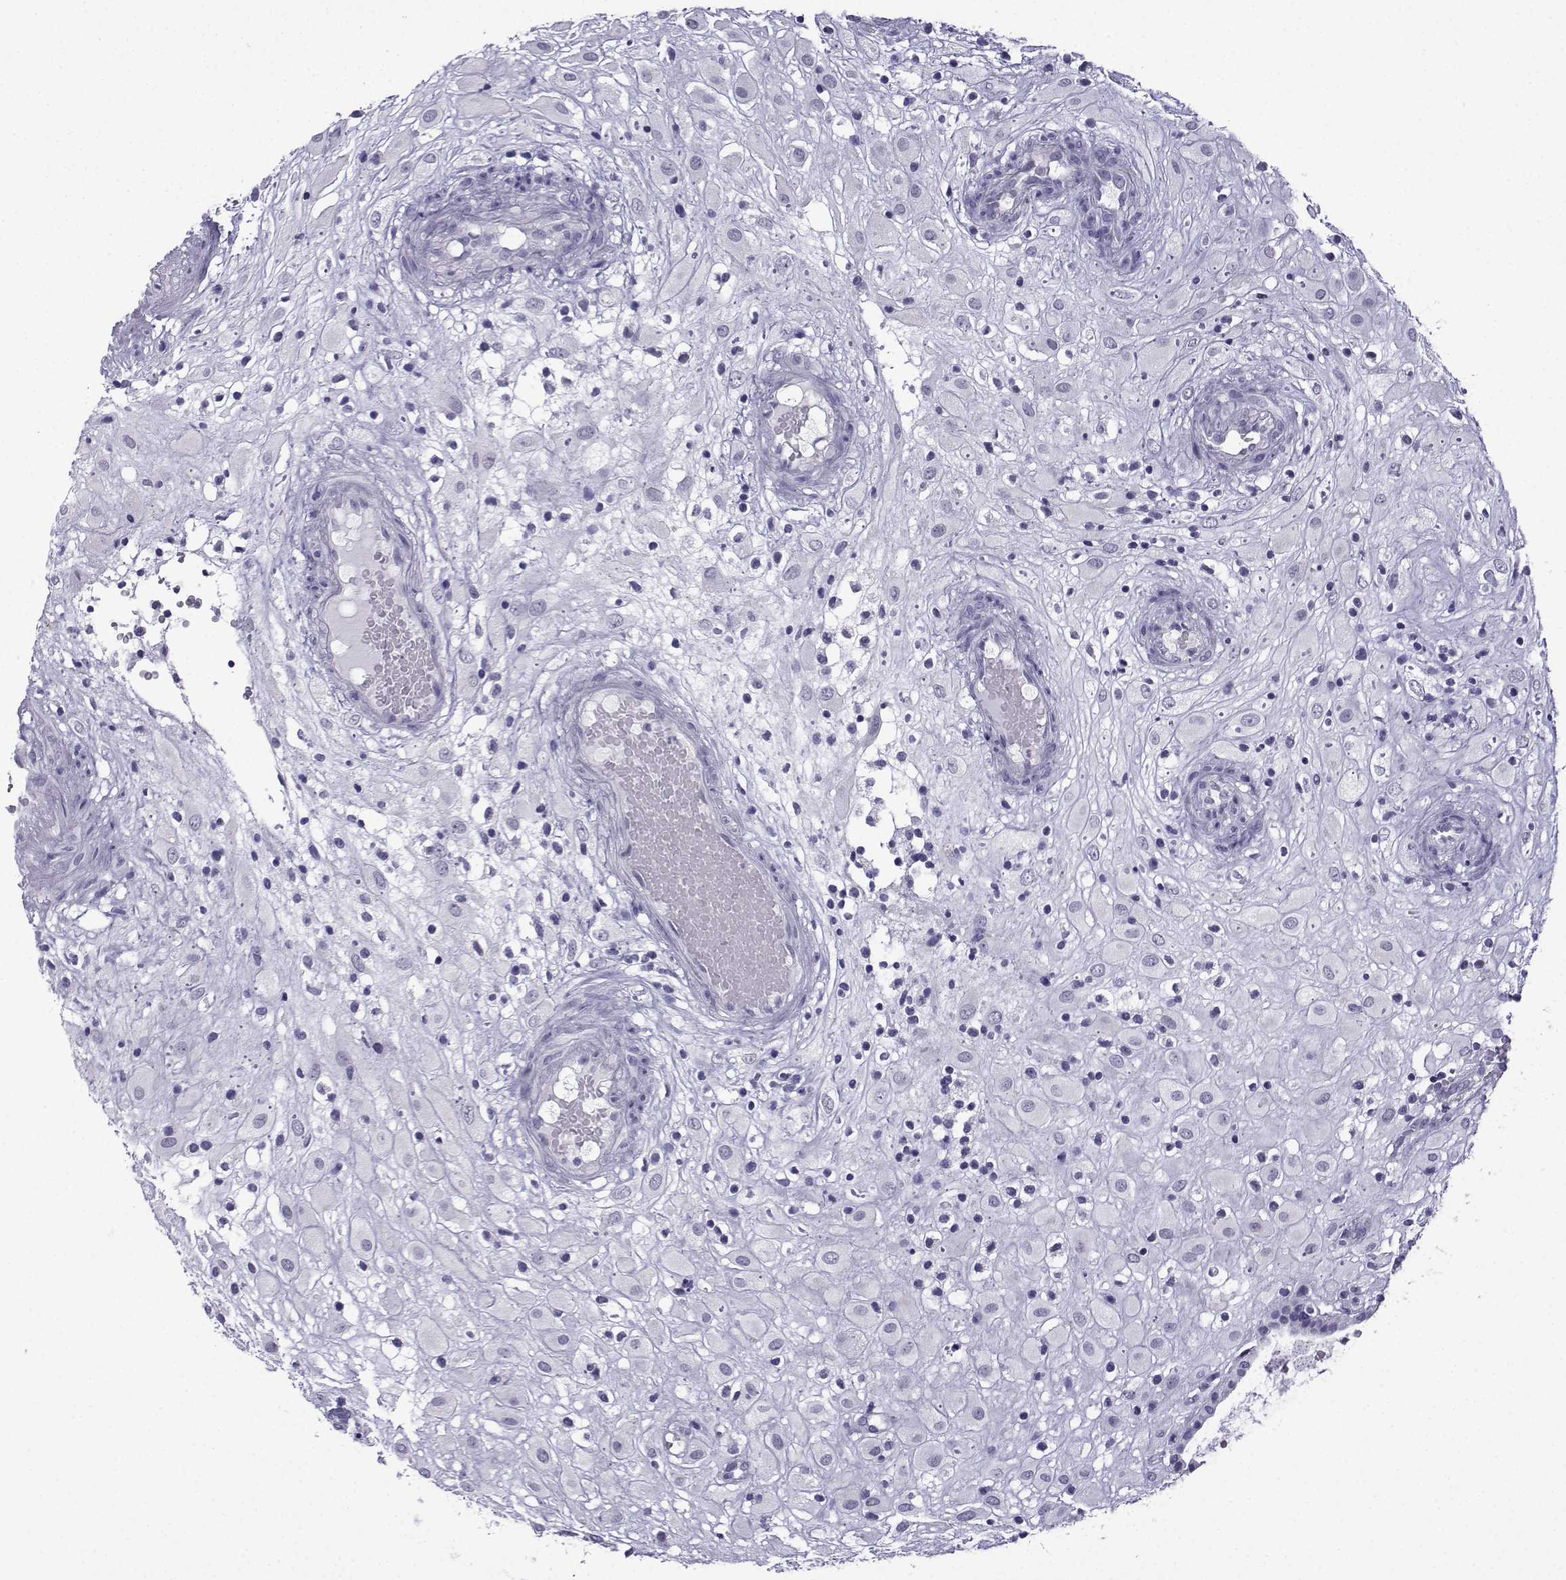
{"staining": {"intensity": "negative", "quantity": "none", "location": "none"}, "tissue": "placenta", "cell_type": "Decidual cells", "image_type": "normal", "snomed": [{"axis": "morphology", "description": "Normal tissue, NOS"}, {"axis": "topography", "description": "Placenta"}], "caption": "Immunohistochemistry (IHC) image of normal human placenta stained for a protein (brown), which displays no positivity in decidual cells. Brightfield microscopy of immunohistochemistry stained with DAB (3,3'-diaminobenzidine) (brown) and hematoxylin (blue), captured at high magnification.", "gene": "ACRBP", "patient": {"sex": "female", "age": 24}}